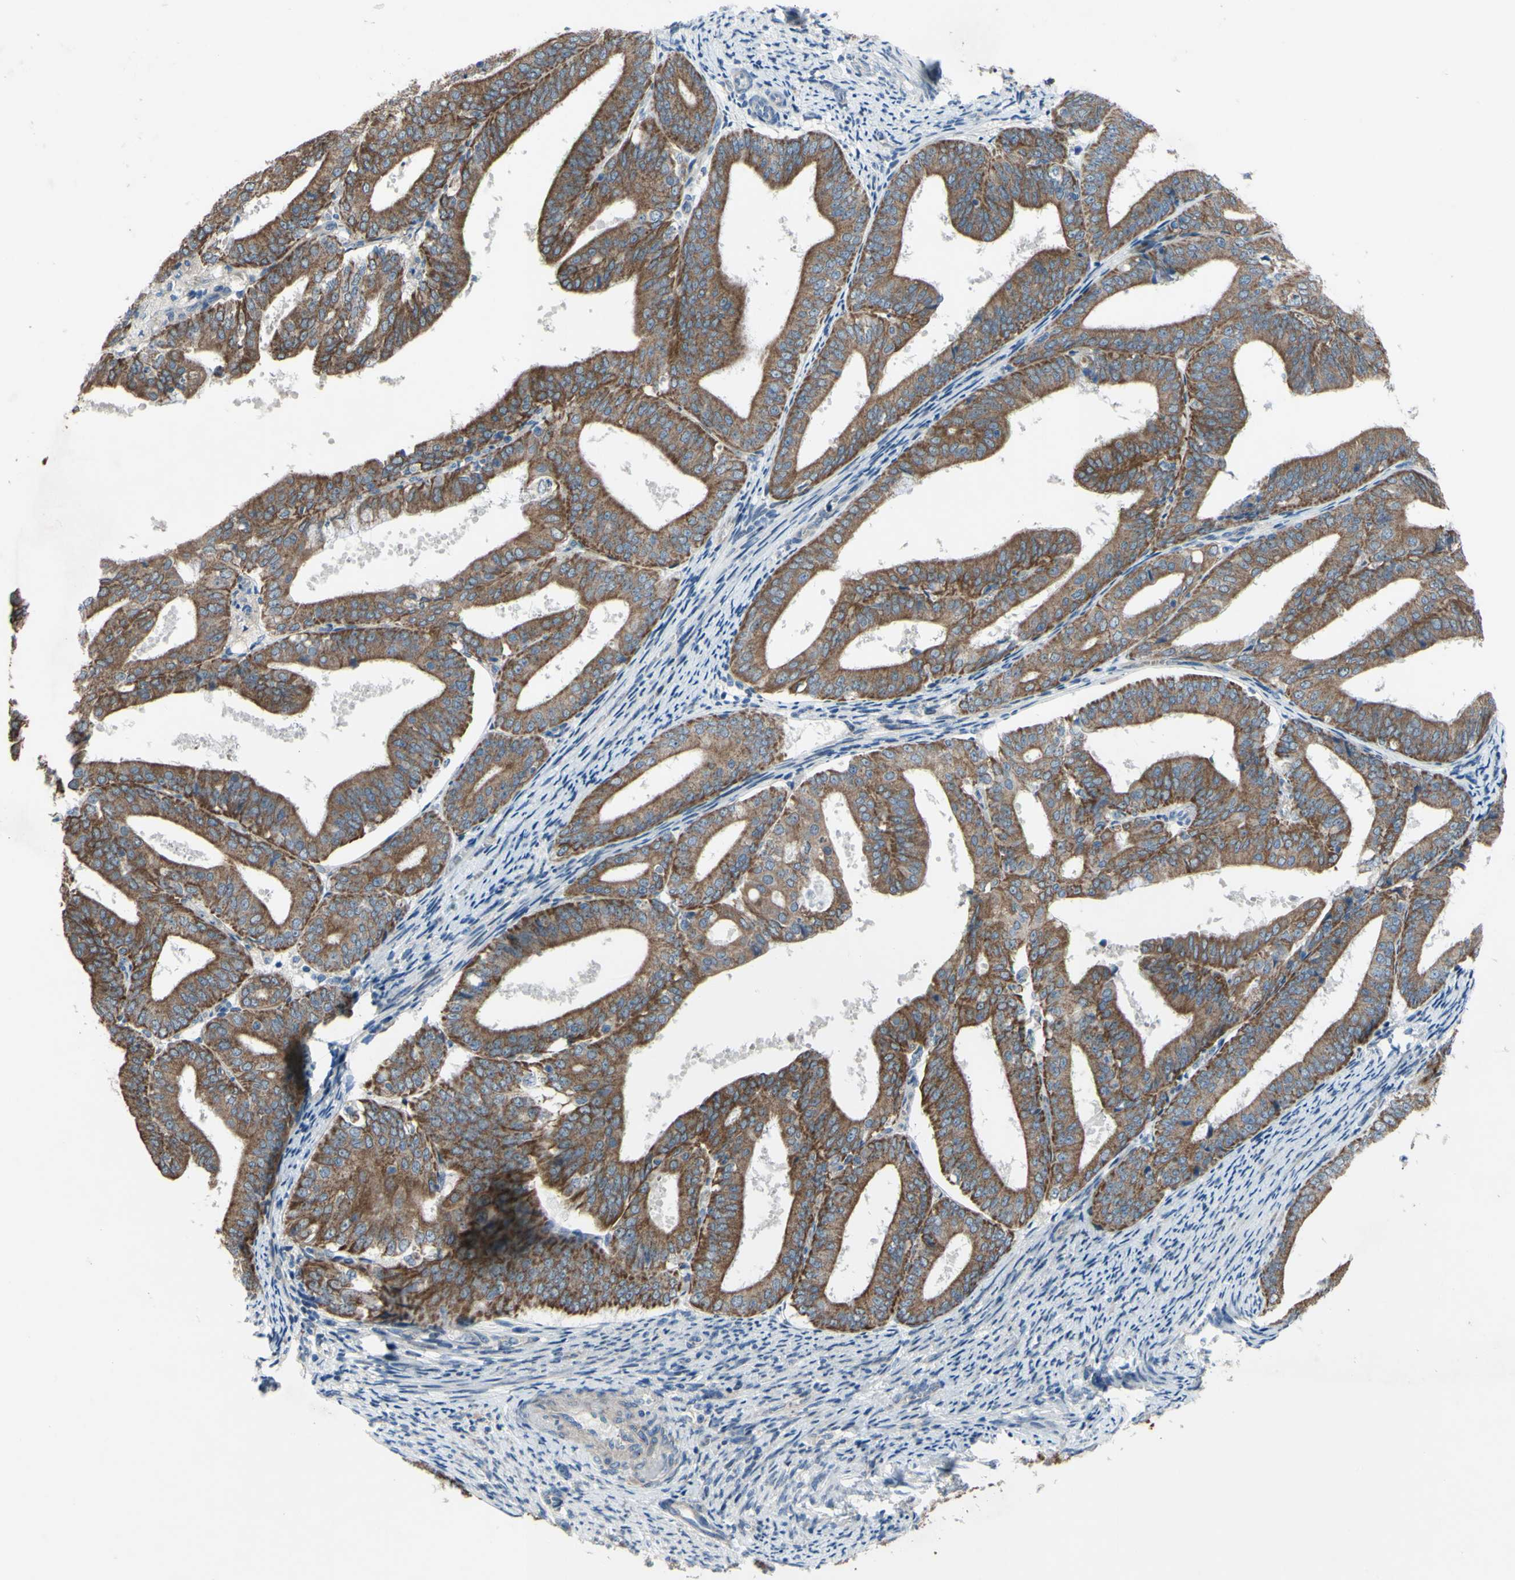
{"staining": {"intensity": "strong", "quantity": ">75%", "location": "cytoplasmic/membranous"}, "tissue": "endometrial cancer", "cell_type": "Tumor cells", "image_type": "cancer", "snomed": [{"axis": "morphology", "description": "Adenocarcinoma, NOS"}, {"axis": "topography", "description": "Endometrium"}], "caption": "Immunohistochemical staining of human endometrial cancer (adenocarcinoma) reveals strong cytoplasmic/membranous protein staining in about >75% of tumor cells.", "gene": "GRAMD2B", "patient": {"sex": "female", "age": 63}}